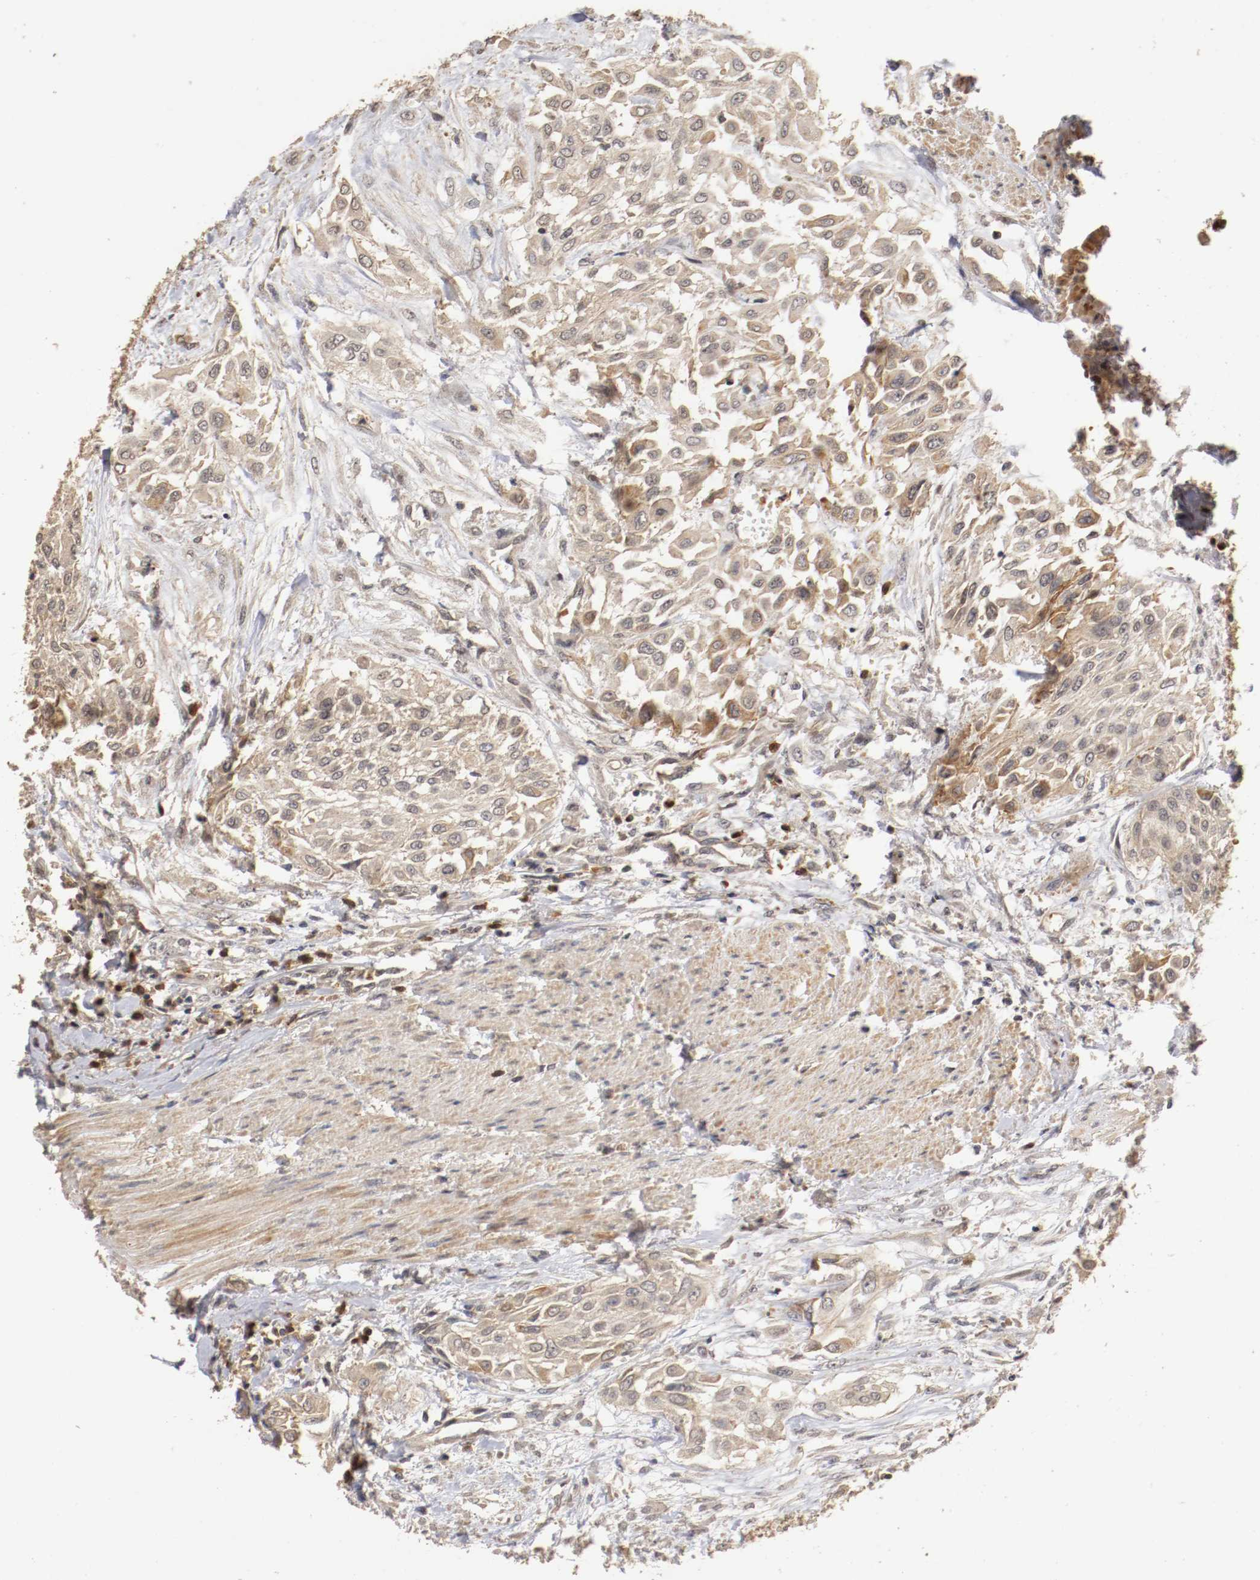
{"staining": {"intensity": "weak", "quantity": ">75%", "location": "cytoplasmic/membranous,nuclear"}, "tissue": "urothelial cancer", "cell_type": "Tumor cells", "image_type": "cancer", "snomed": [{"axis": "morphology", "description": "Urothelial carcinoma, High grade"}, {"axis": "topography", "description": "Urinary bladder"}], "caption": "Urothelial cancer stained with IHC displays weak cytoplasmic/membranous and nuclear staining in approximately >75% of tumor cells.", "gene": "TNFRSF1B", "patient": {"sex": "male", "age": 57}}